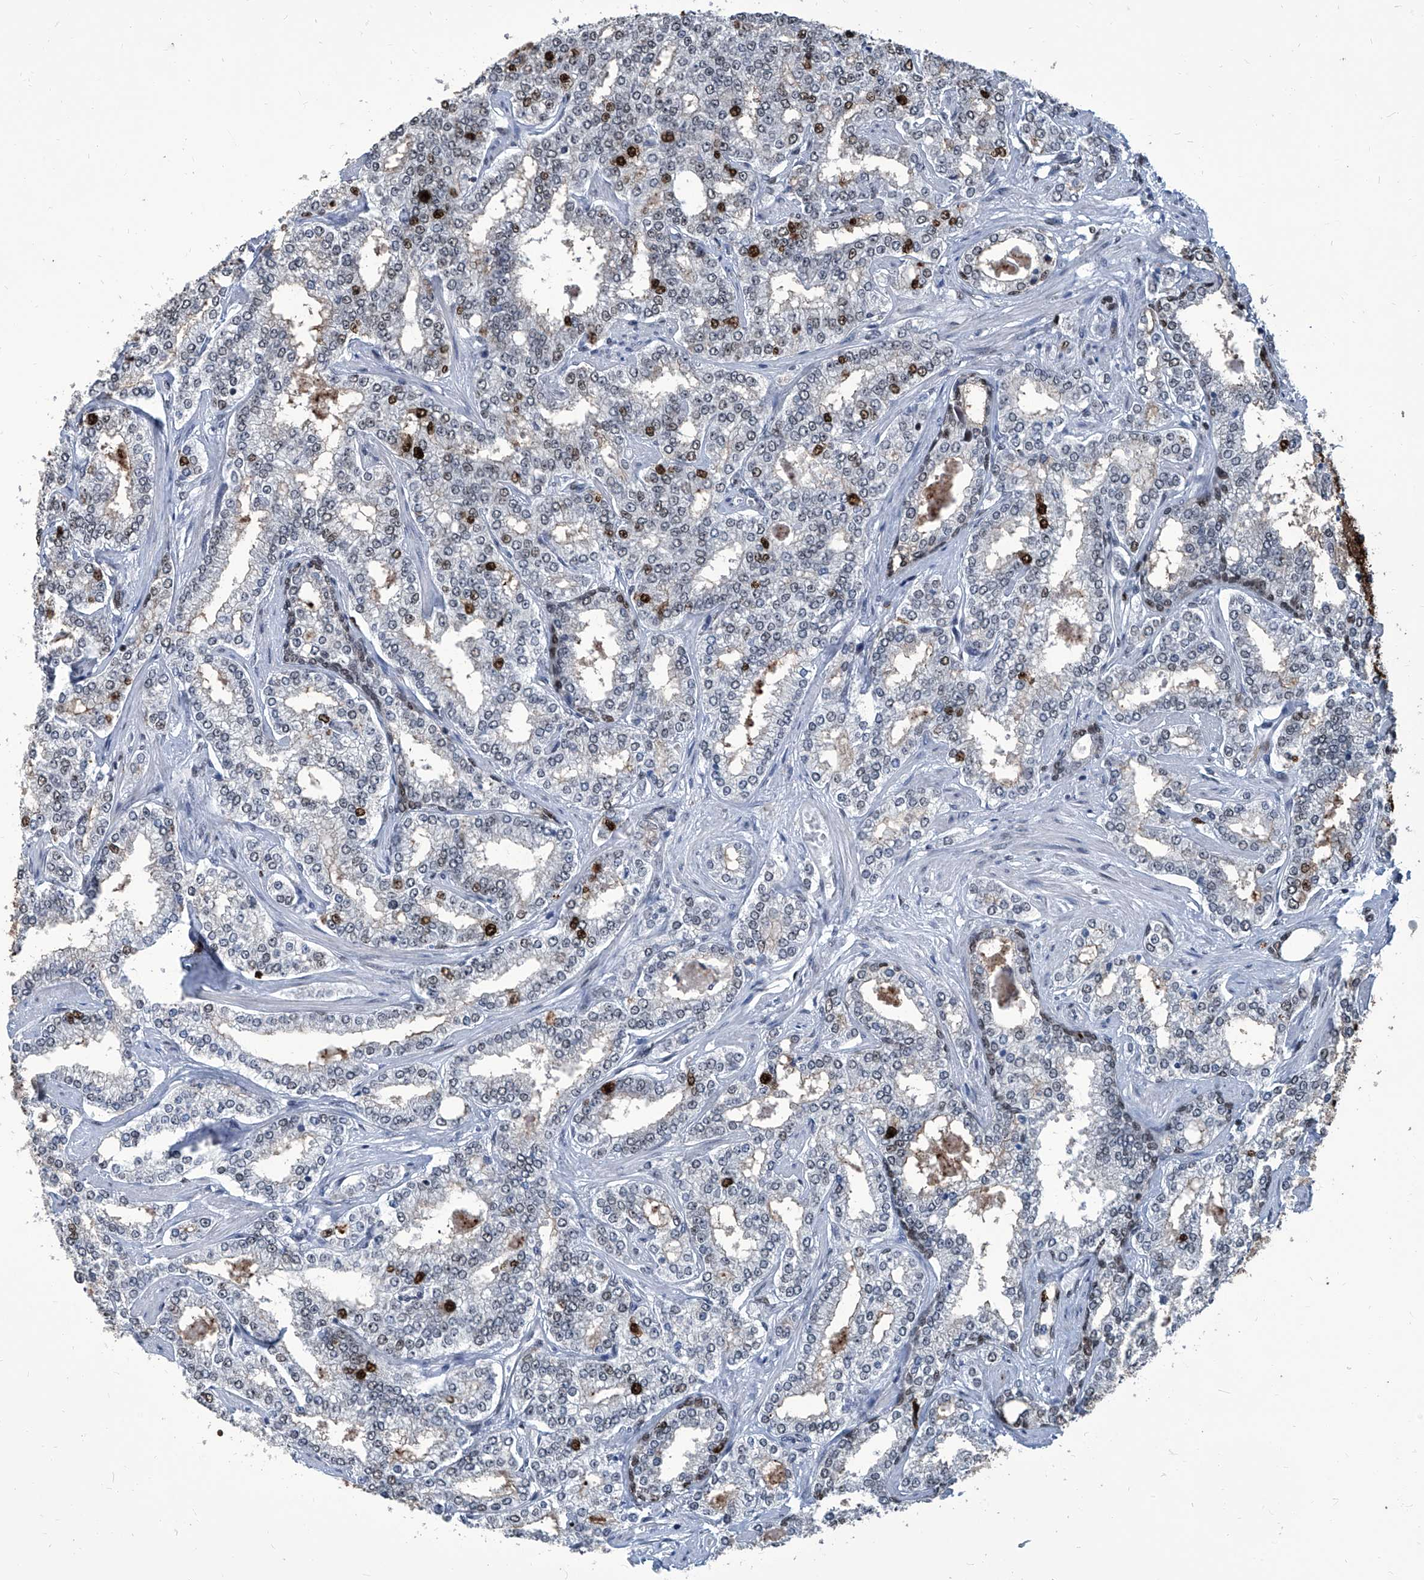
{"staining": {"intensity": "strong", "quantity": "<25%", "location": "nuclear"}, "tissue": "prostate cancer", "cell_type": "Tumor cells", "image_type": "cancer", "snomed": [{"axis": "morphology", "description": "Normal tissue, NOS"}, {"axis": "morphology", "description": "Adenocarcinoma, High grade"}, {"axis": "topography", "description": "Prostate"}], "caption": "Tumor cells reveal medium levels of strong nuclear positivity in about <25% of cells in human prostate adenocarcinoma (high-grade).", "gene": "PCNA", "patient": {"sex": "male", "age": 83}}